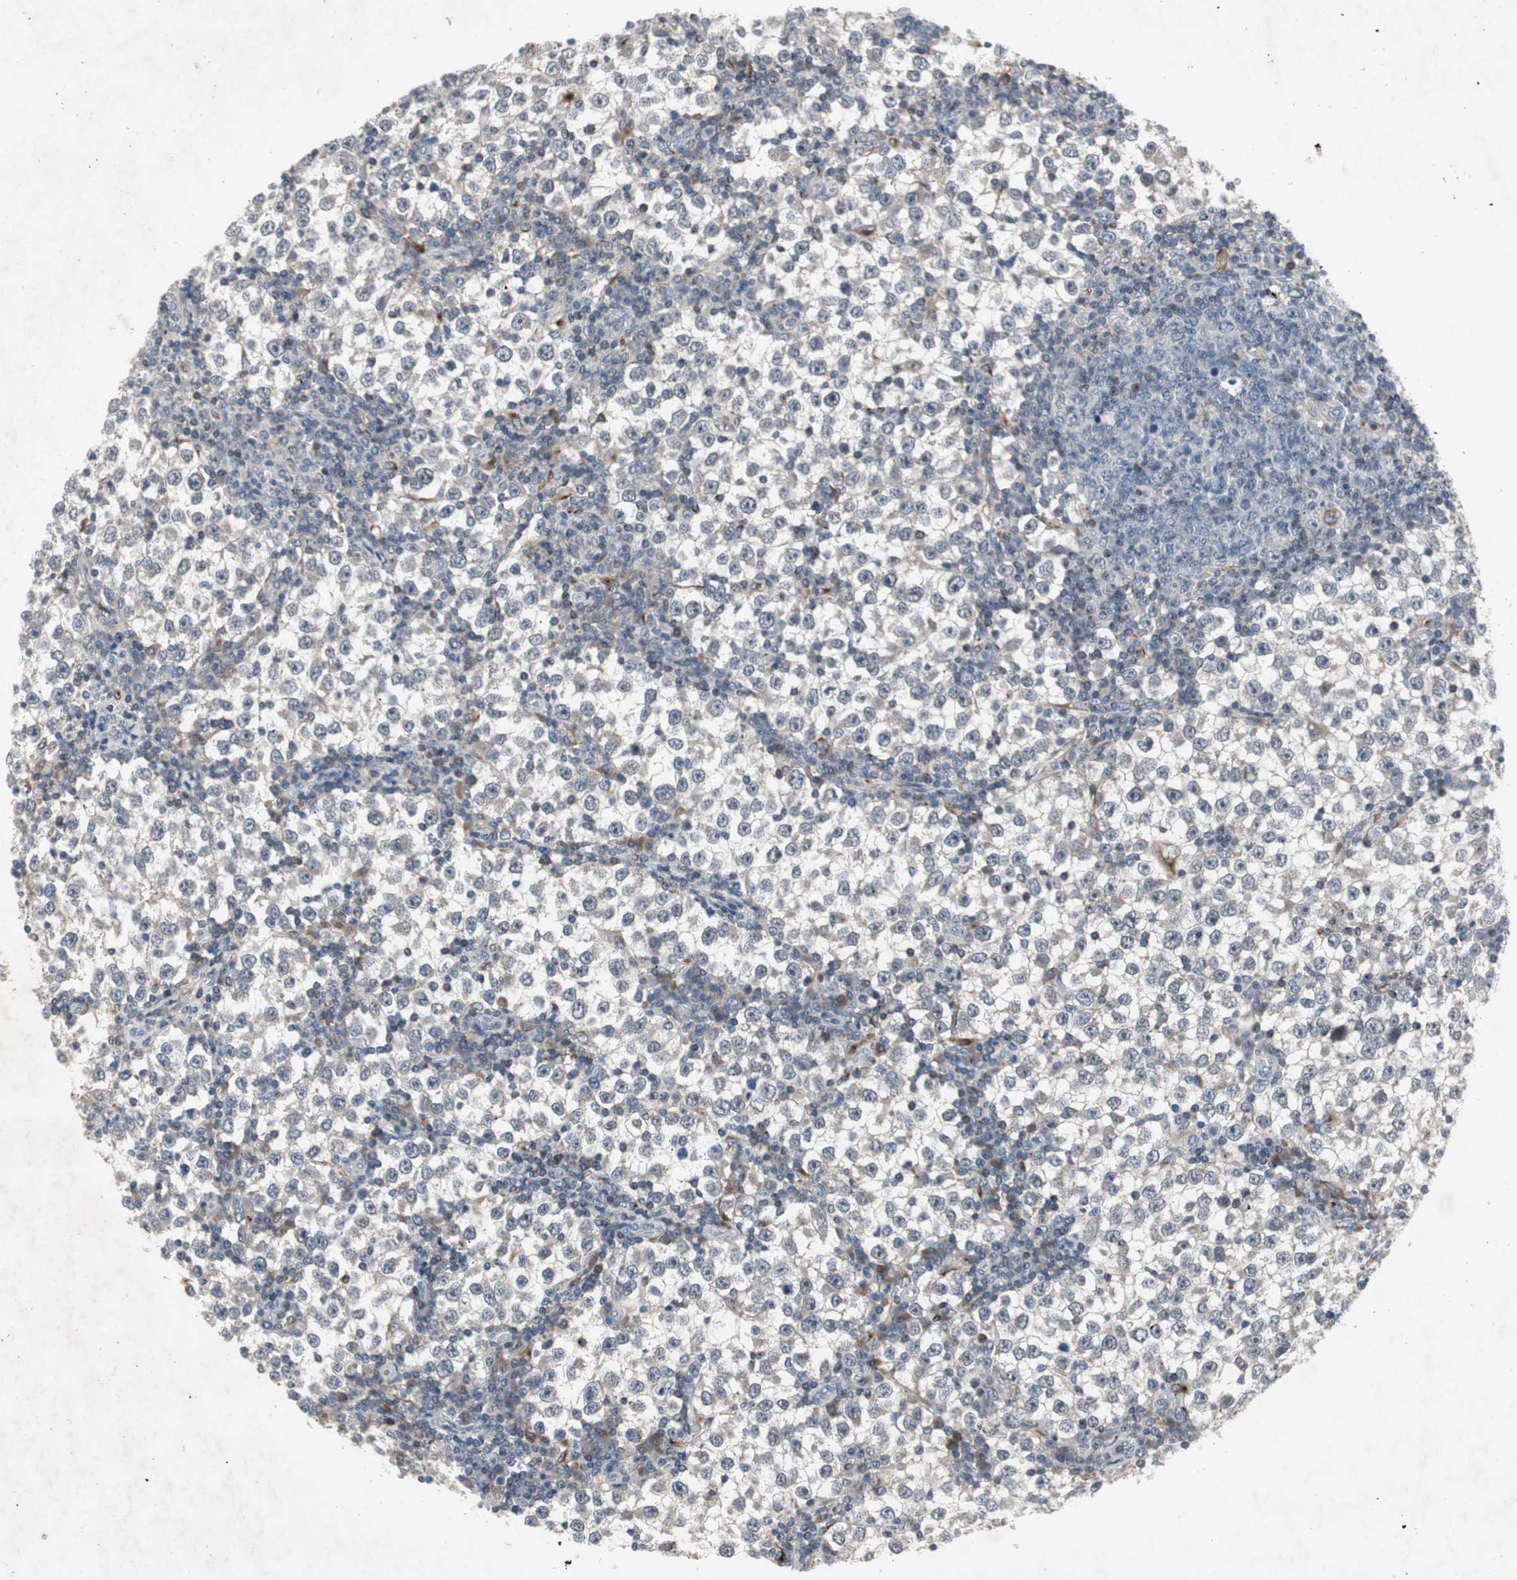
{"staining": {"intensity": "negative", "quantity": "none", "location": "none"}, "tissue": "testis cancer", "cell_type": "Tumor cells", "image_type": "cancer", "snomed": [{"axis": "morphology", "description": "Seminoma, NOS"}, {"axis": "topography", "description": "Testis"}], "caption": "This is an immunohistochemistry (IHC) image of testis cancer. There is no positivity in tumor cells.", "gene": "MUTYH", "patient": {"sex": "male", "age": 65}}